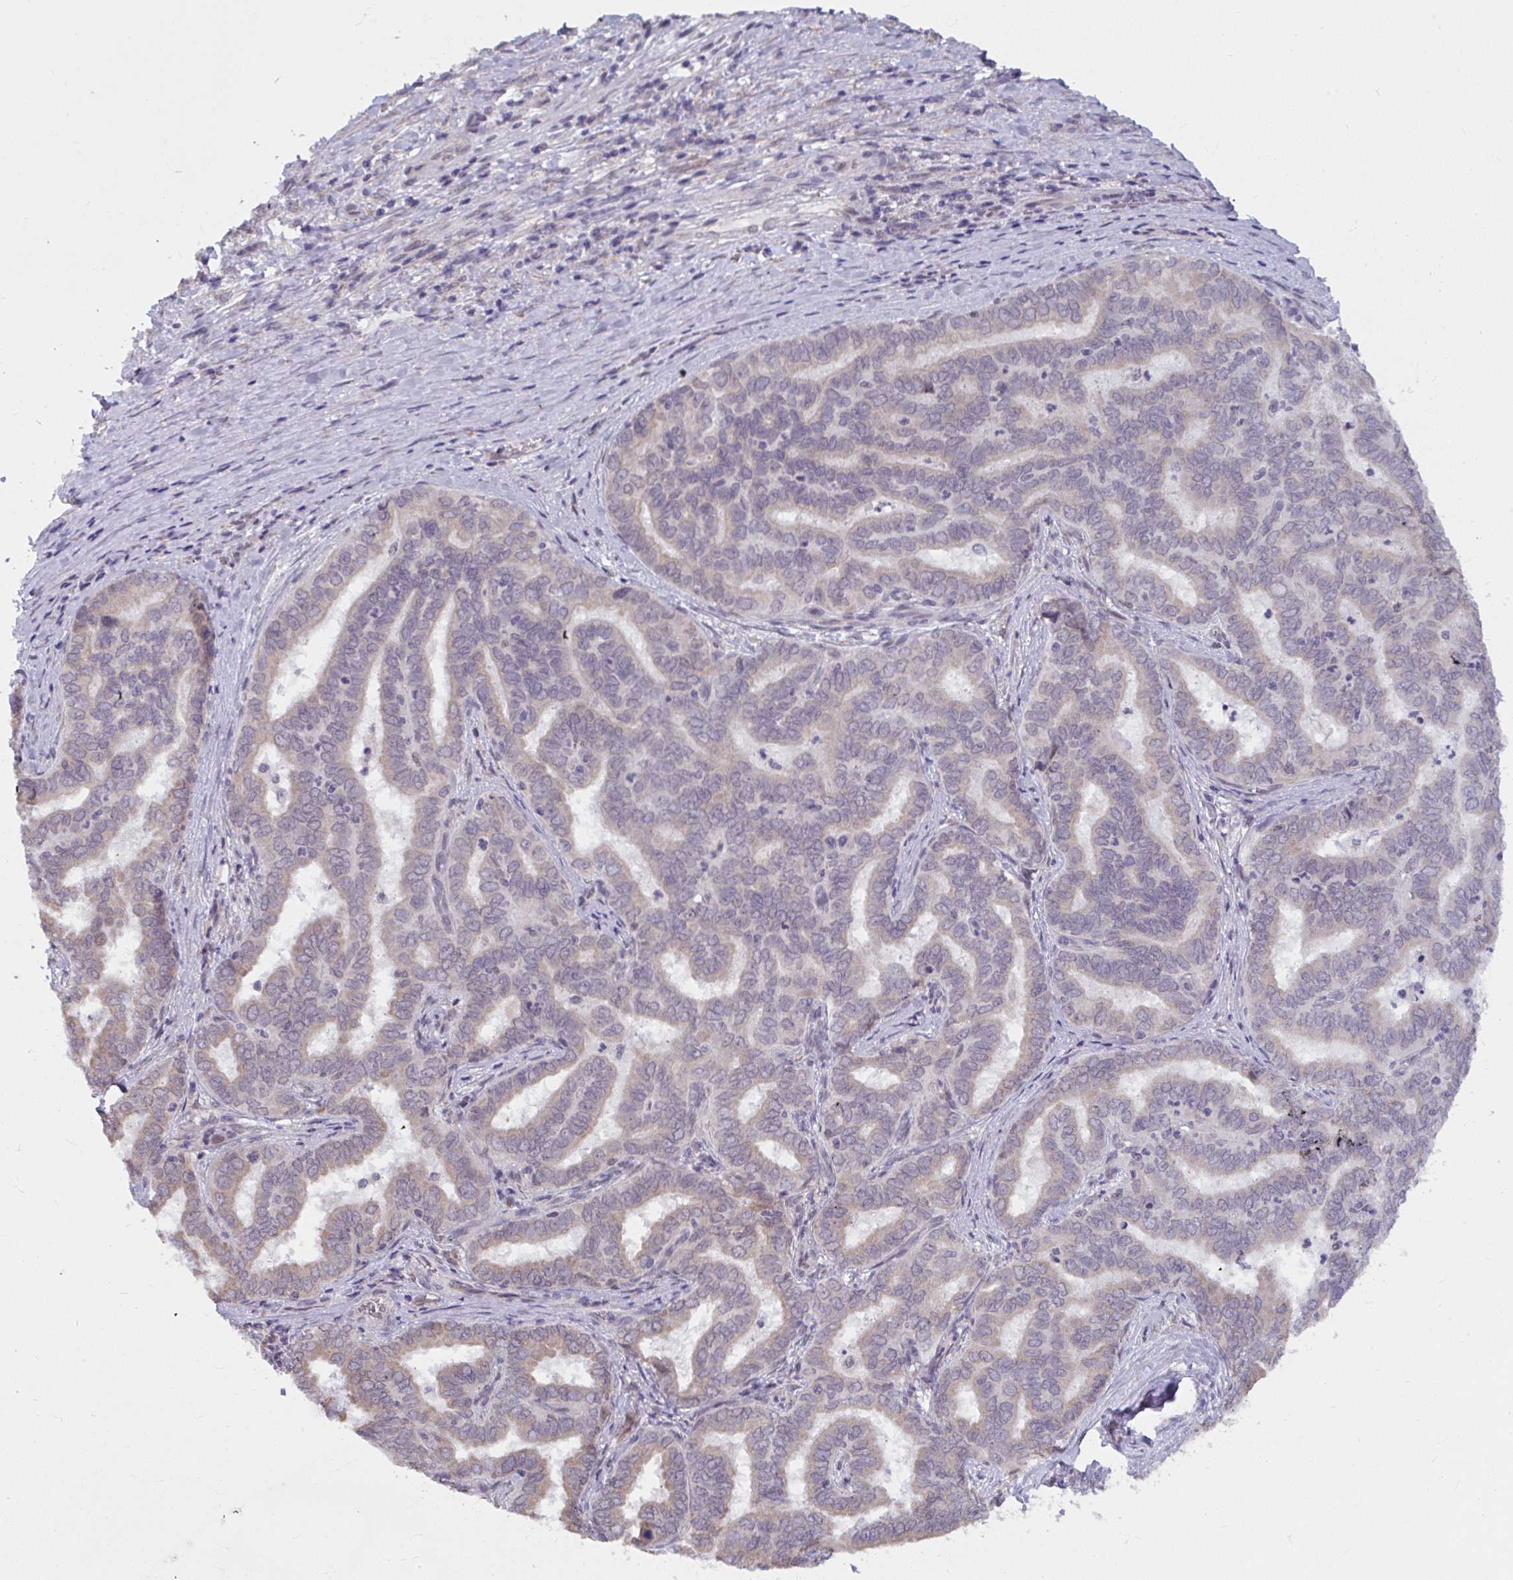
{"staining": {"intensity": "negative", "quantity": "none", "location": "none"}, "tissue": "liver cancer", "cell_type": "Tumor cells", "image_type": "cancer", "snomed": [{"axis": "morphology", "description": "Cholangiocarcinoma"}, {"axis": "topography", "description": "Liver"}], "caption": "An image of human liver cancer is negative for staining in tumor cells.", "gene": "NMNAT1", "patient": {"sex": "female", "age": 64}}